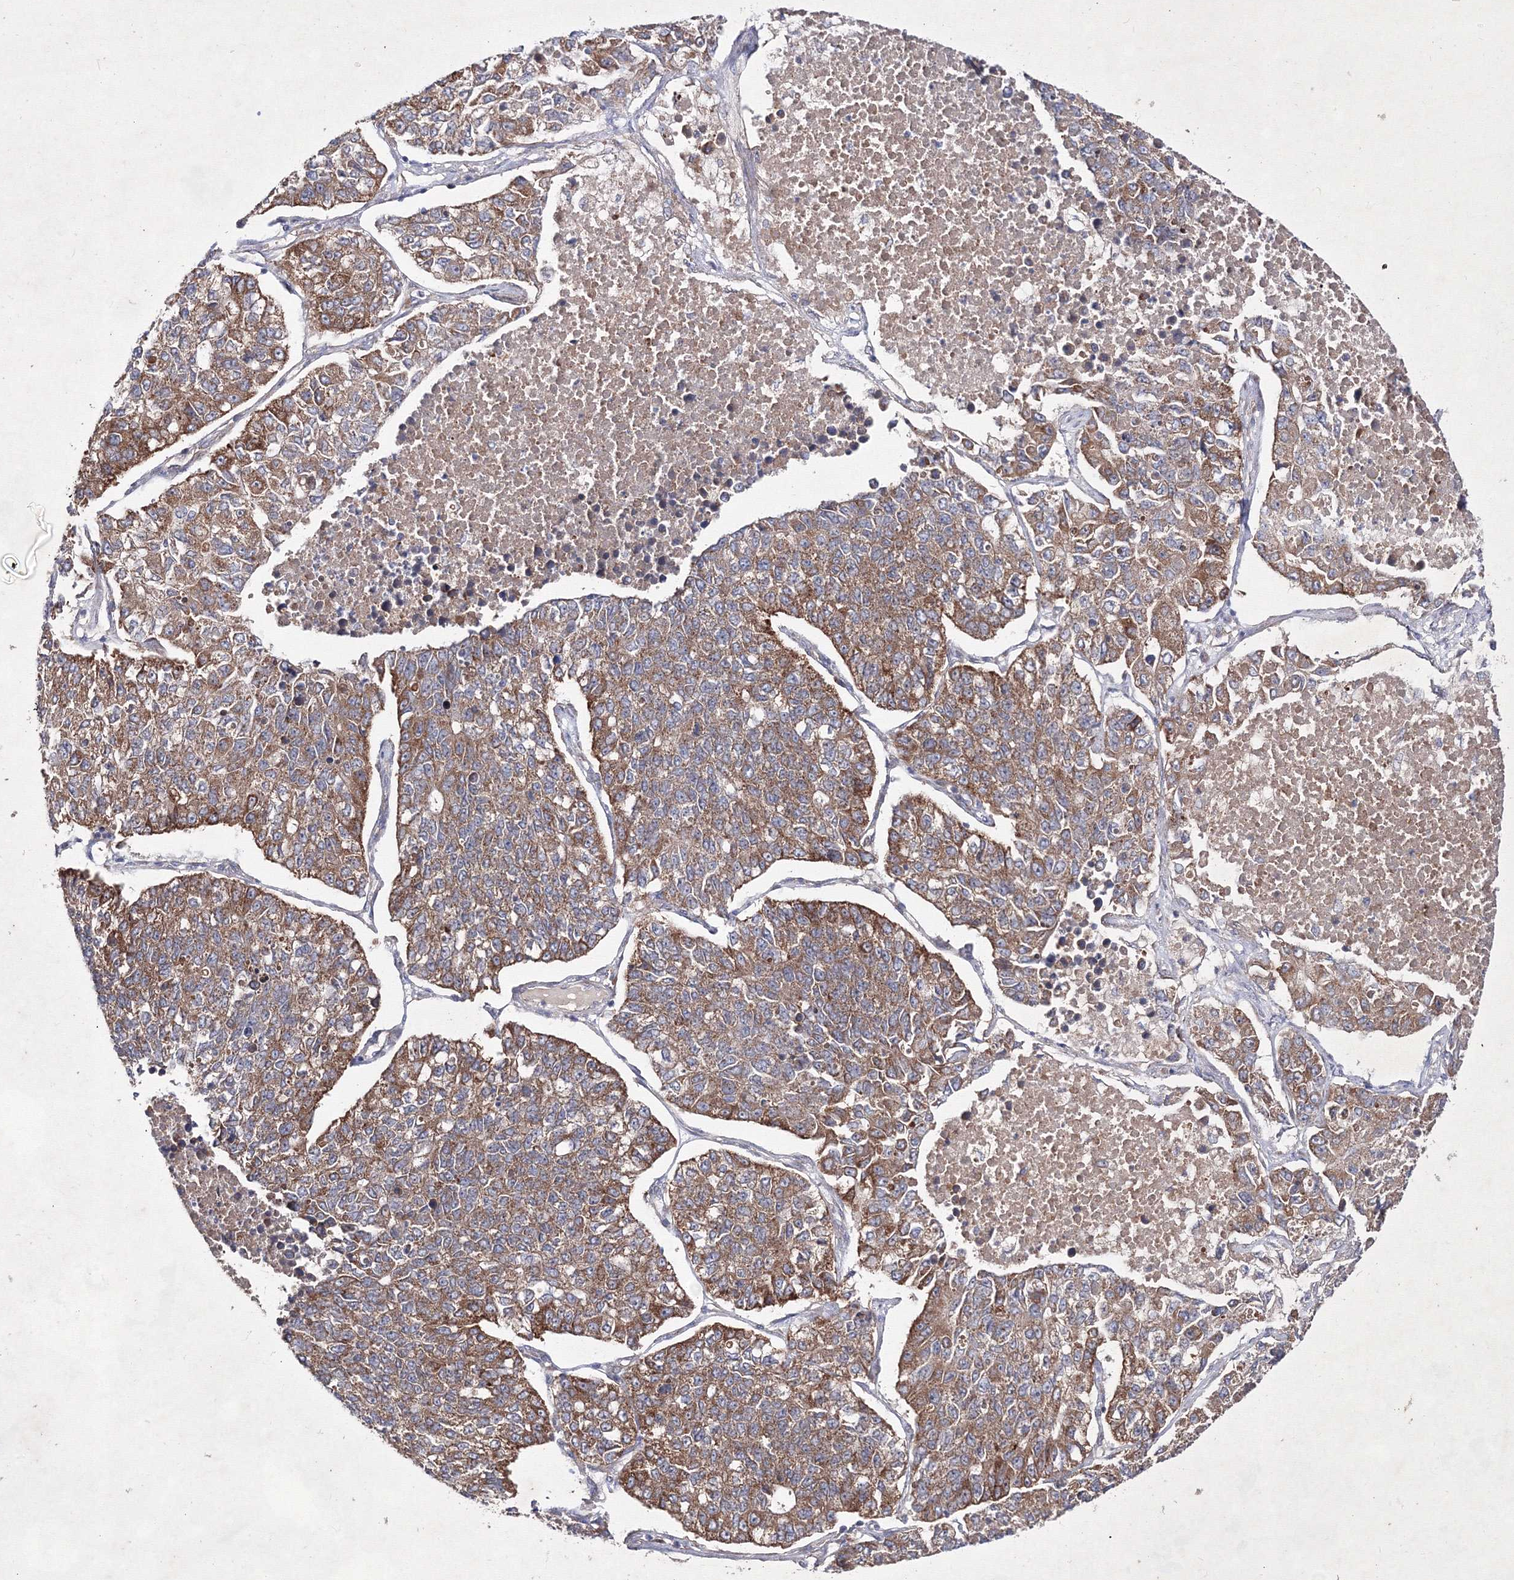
{"staining": {"intensity": "moderate", "quantity": ">75%", "location": "cytoplasmic/membranous"}, "tissue": "lung cancer", "cell_type": "Tumor cells", "image_type": "cancer", "snomed": [{"axis": "morphology", "description": "Adenocarcinoma, NOS"}, {"axis": "topography", "description": "Lung"}], "caption": "Immunohistochemistry image of human adenocarcinoma (lung) stained for a protein (brown), which shows medium levels of moderate cytoplasmic/membranous positivity in about >75% of tumor cells.", "gene": "GFM1", "patient": {"sex": "male", "age": 49}}